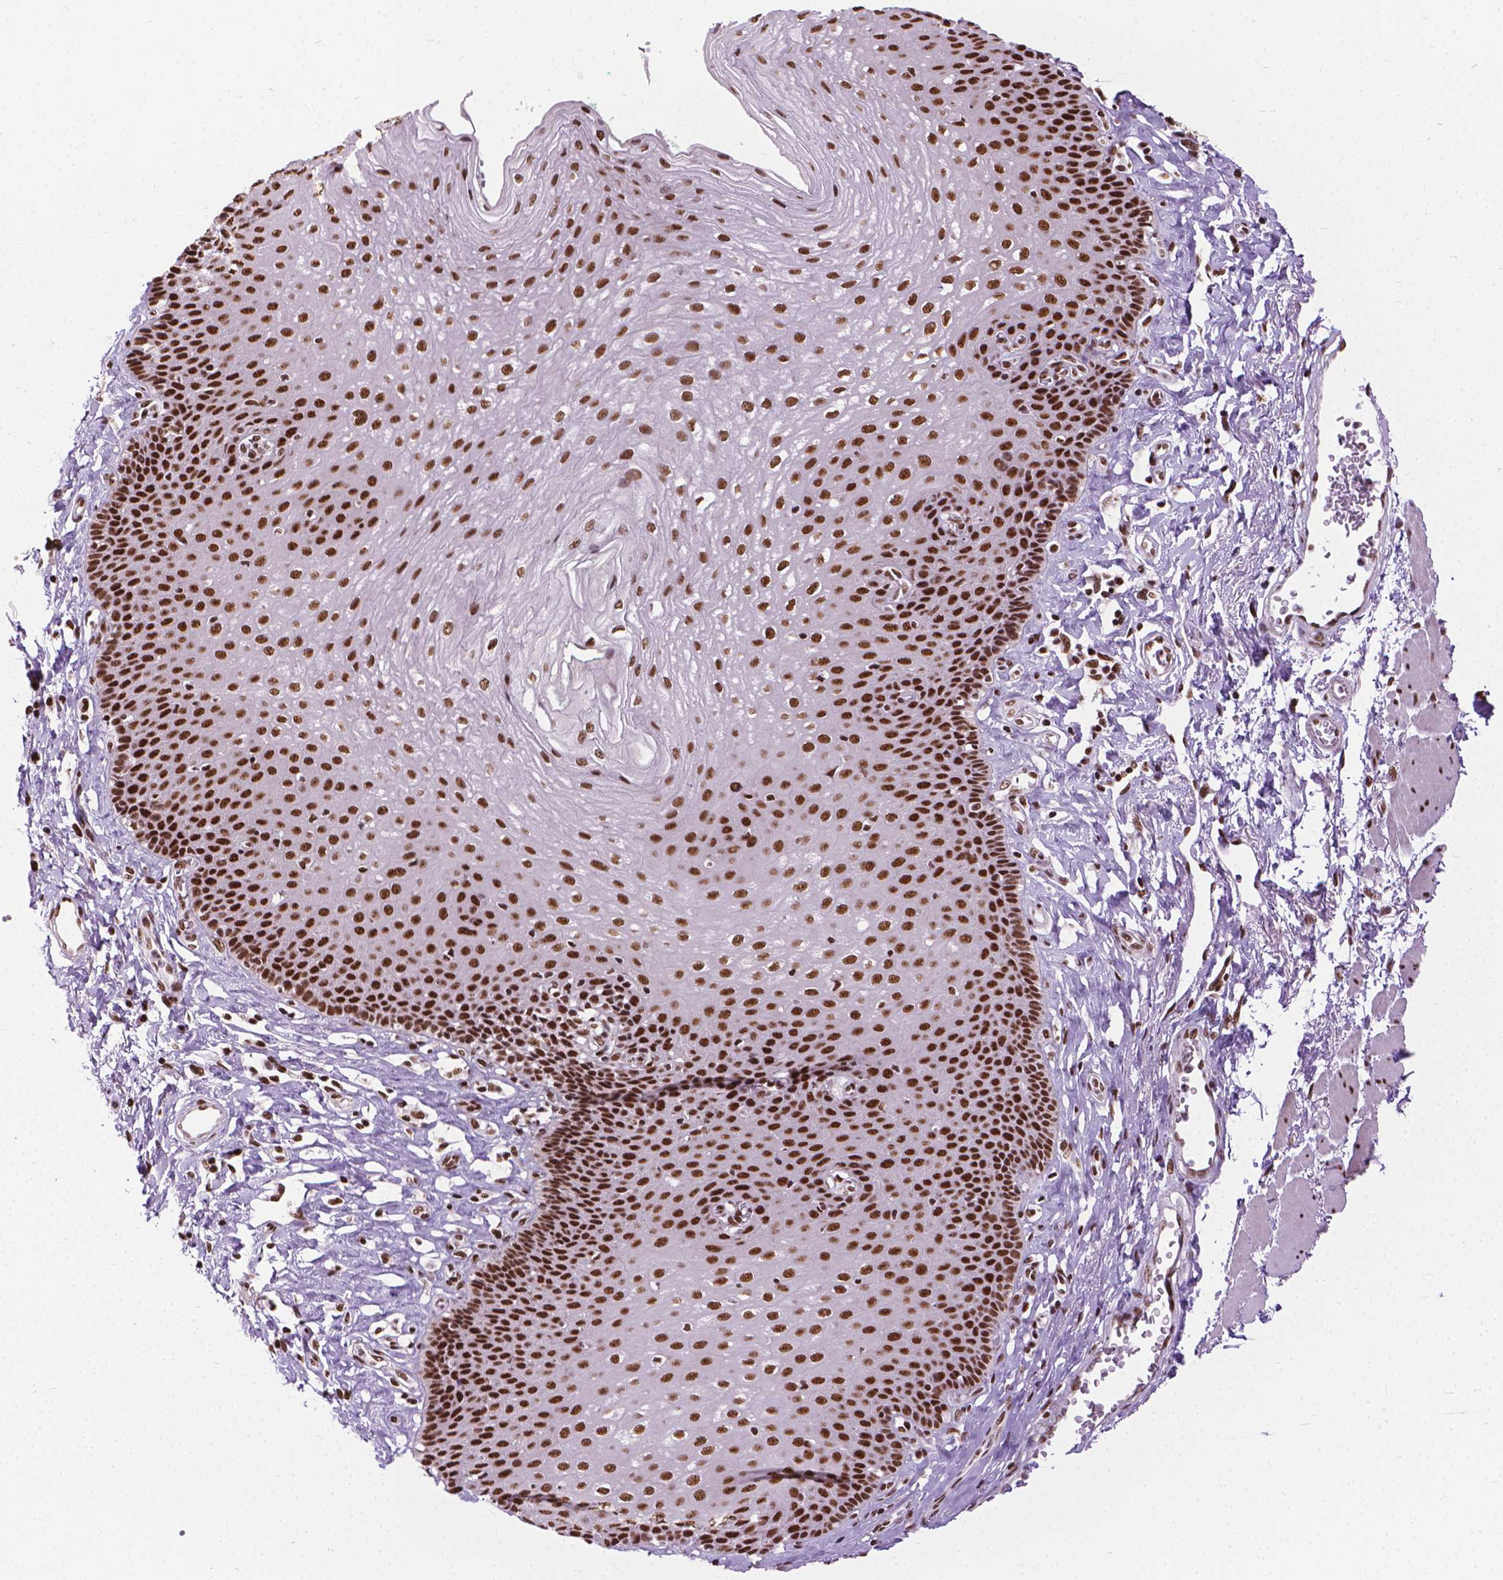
{"staining": {"intensity": "strong", "quantity": ">75%", "location": "nuclear"}, "tissue": "esophagus", "cell_type": "Squamous epithelial cells", "image_type": "normal", "snomed": [{"axis": "morphology", "description": "Normal tissue, NOS"}, {"axis": "topography", "description": "Esophagus"}], "caption": "Approximately >75% of squamous epithelial cells in unremarkable human esophagus reveal strong nuclear protein staining as visualized by brown immunohistochemical staining.", "gene": "AKAP8", "patient": {"sex": "female", "age": 81}}